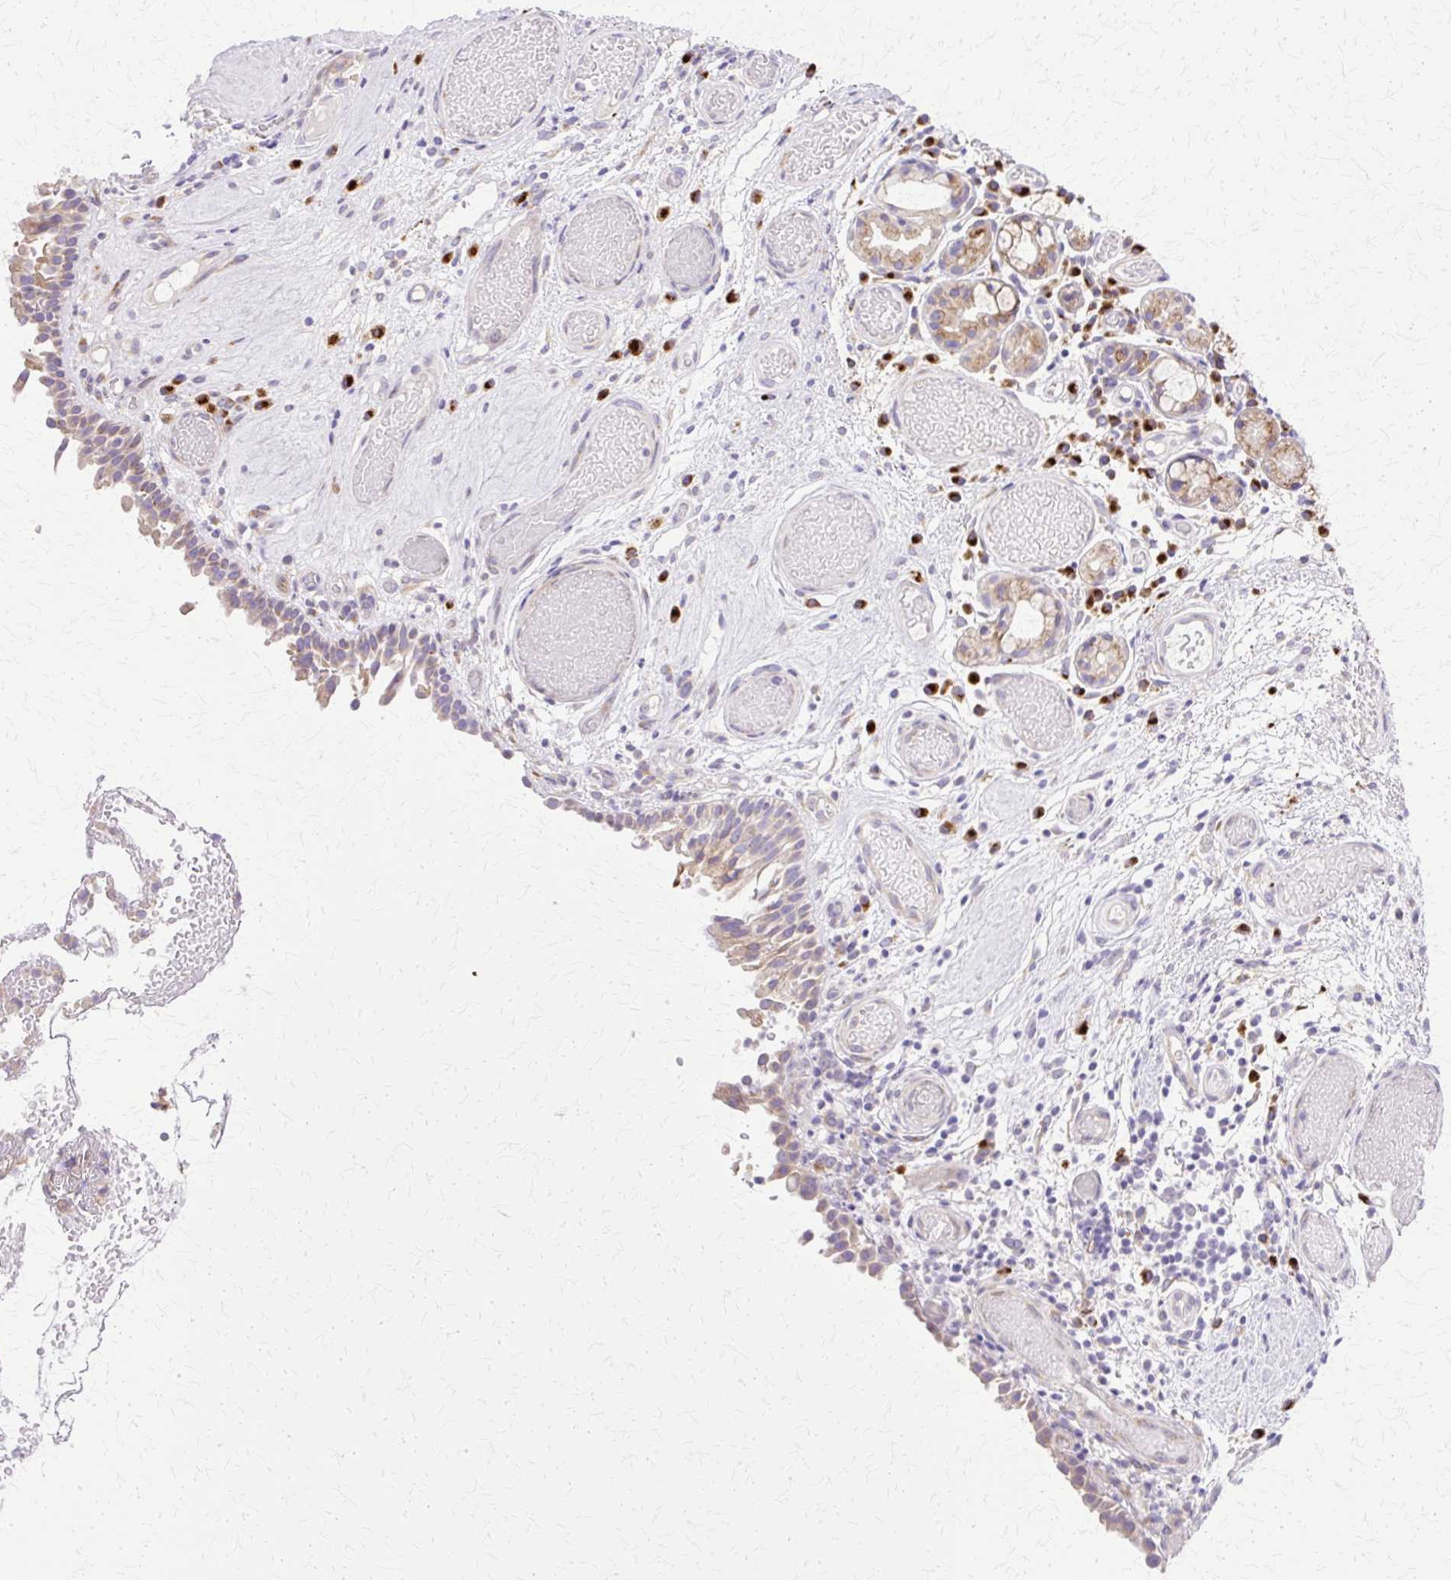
{"staining": {"intensity": "weak", "quantity": "25%-75%", "location": "cytoplasmic/membranous"}, "tissue": "nasopharynx", "cell_type": "Respiratory epithelial cells", "image_type": "normal", "snomed": [{"axis": "morphology", "description": "Normal tissue, NOS"}, {"axis": "morphology", "description": "Inflammation, NOS"}, {"axis": "topography", "description": "Nasopharynx"}], "caption": "Immunohistochemical staining of unremarkable human nasopharynx shows 25%-75% levels of weak cytoplasmic/membranous protein expression in about 25%-75% of respiratory epithelial cells. The staining was performed using DAB (3,3'-diaminobenzidine) to visualize the protein expression in brown, while the nuclei were stained in blue with hematoxylin (Magnification: 20x).", "gene": "TBC1D3B", "patient": {"sex": "male", "age": 54}}